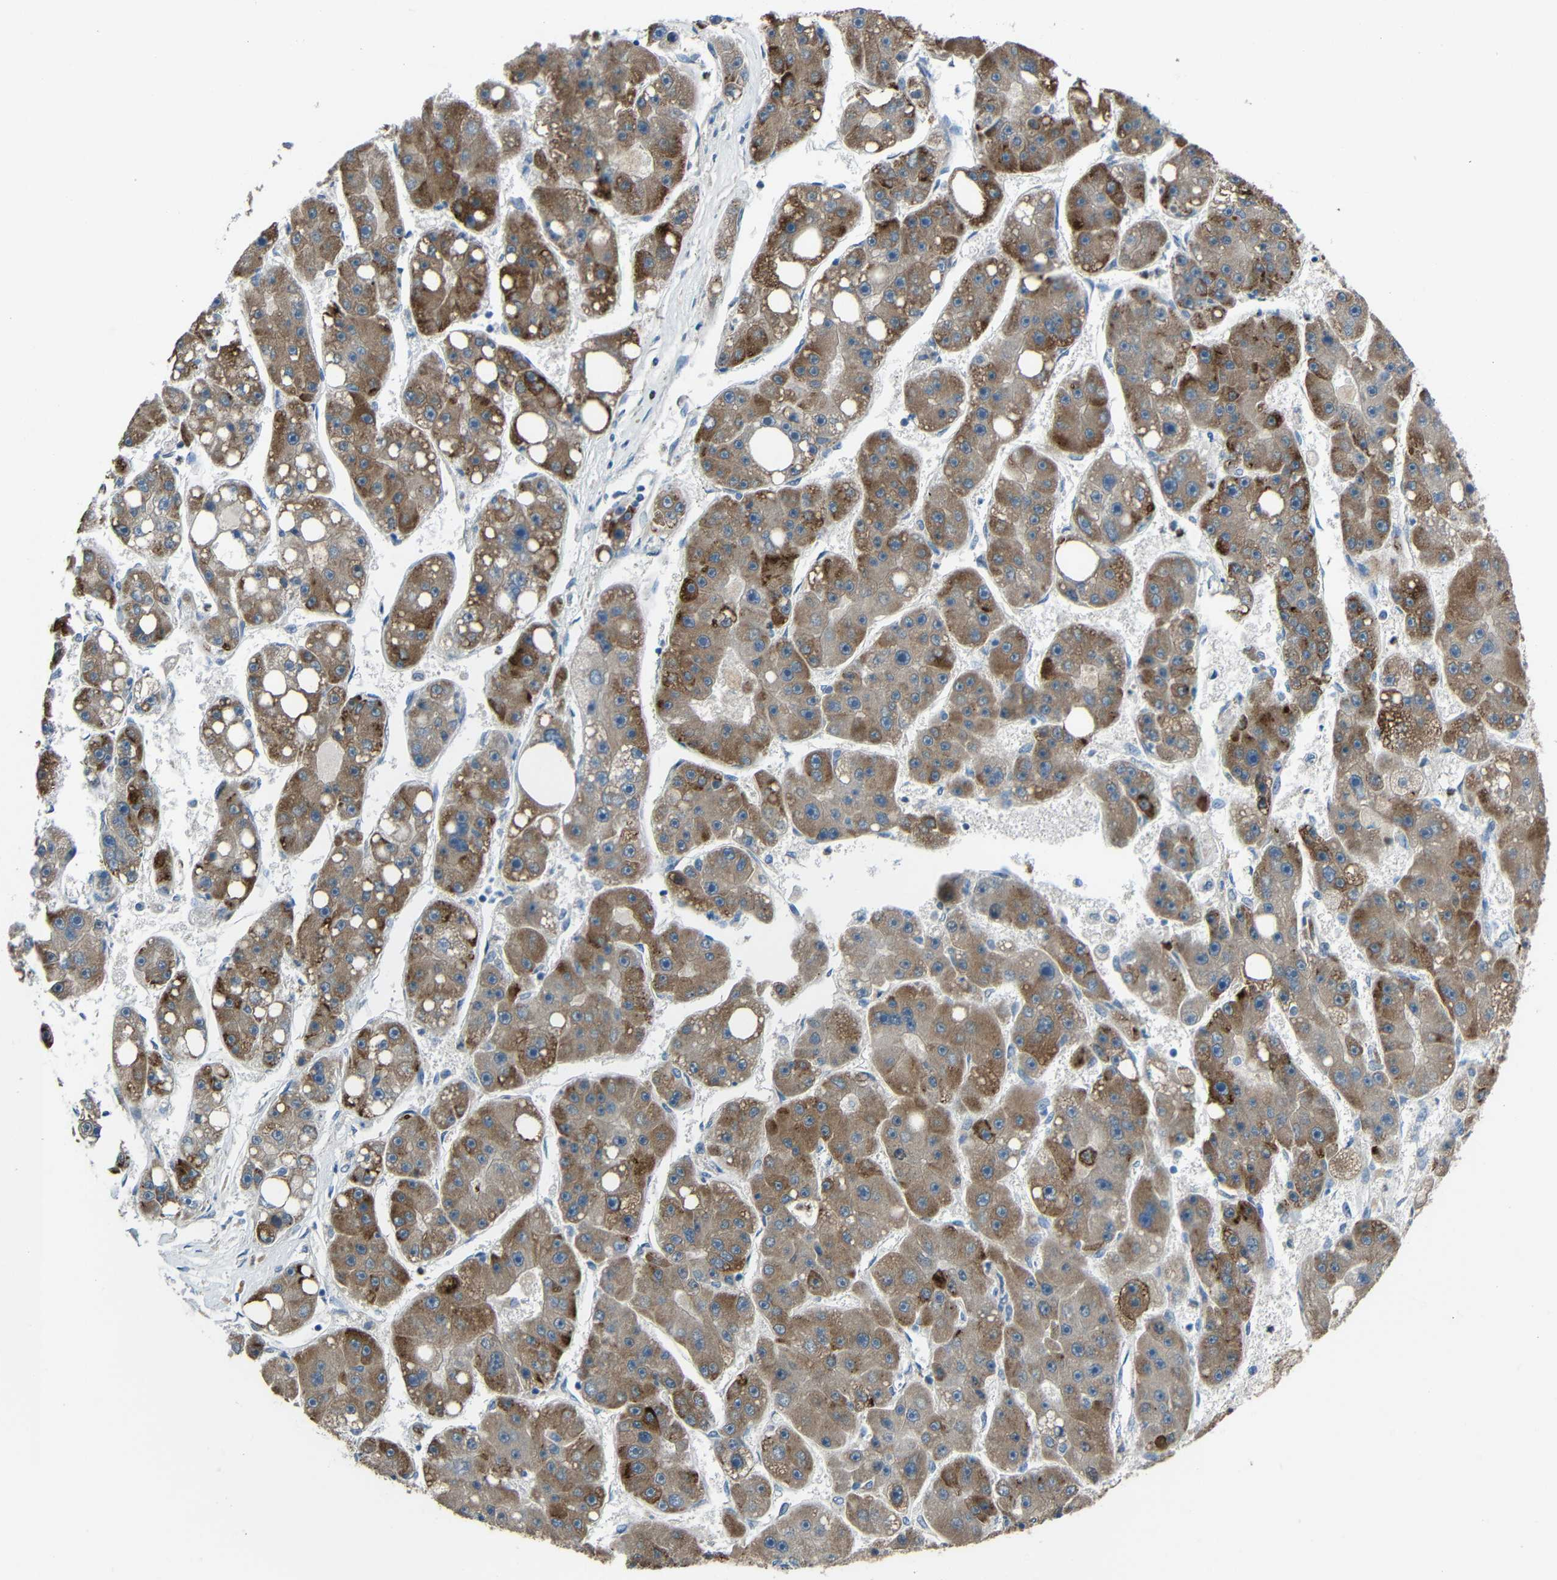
{"staining": {"intensity": "moderate", "quantity": ">75%", "location": "cytoplasmic/membranous"}, "tissue": "liver cancer", "cell_type": "Tumor cells", "image_type": "cancer", "snomed": [{"axis": "morphology", "description": "Carcinoma, Hepatocellular, NOS"}, {"axis": "topography", "description": "Liver"}], "caption": "A brown stain labels moderate cytoplasmic/membranous expression of a protein in liver cancer (hepatocellular carcinoma) tumor cells. Using DAB (3,3'-diaminobenzidine) (brown) and hematoxylin (blue) stains, captured at high magnification using brightfield microscopy.", "gene": "STBD1", "patient": {"sex": "female", "age": 61}}